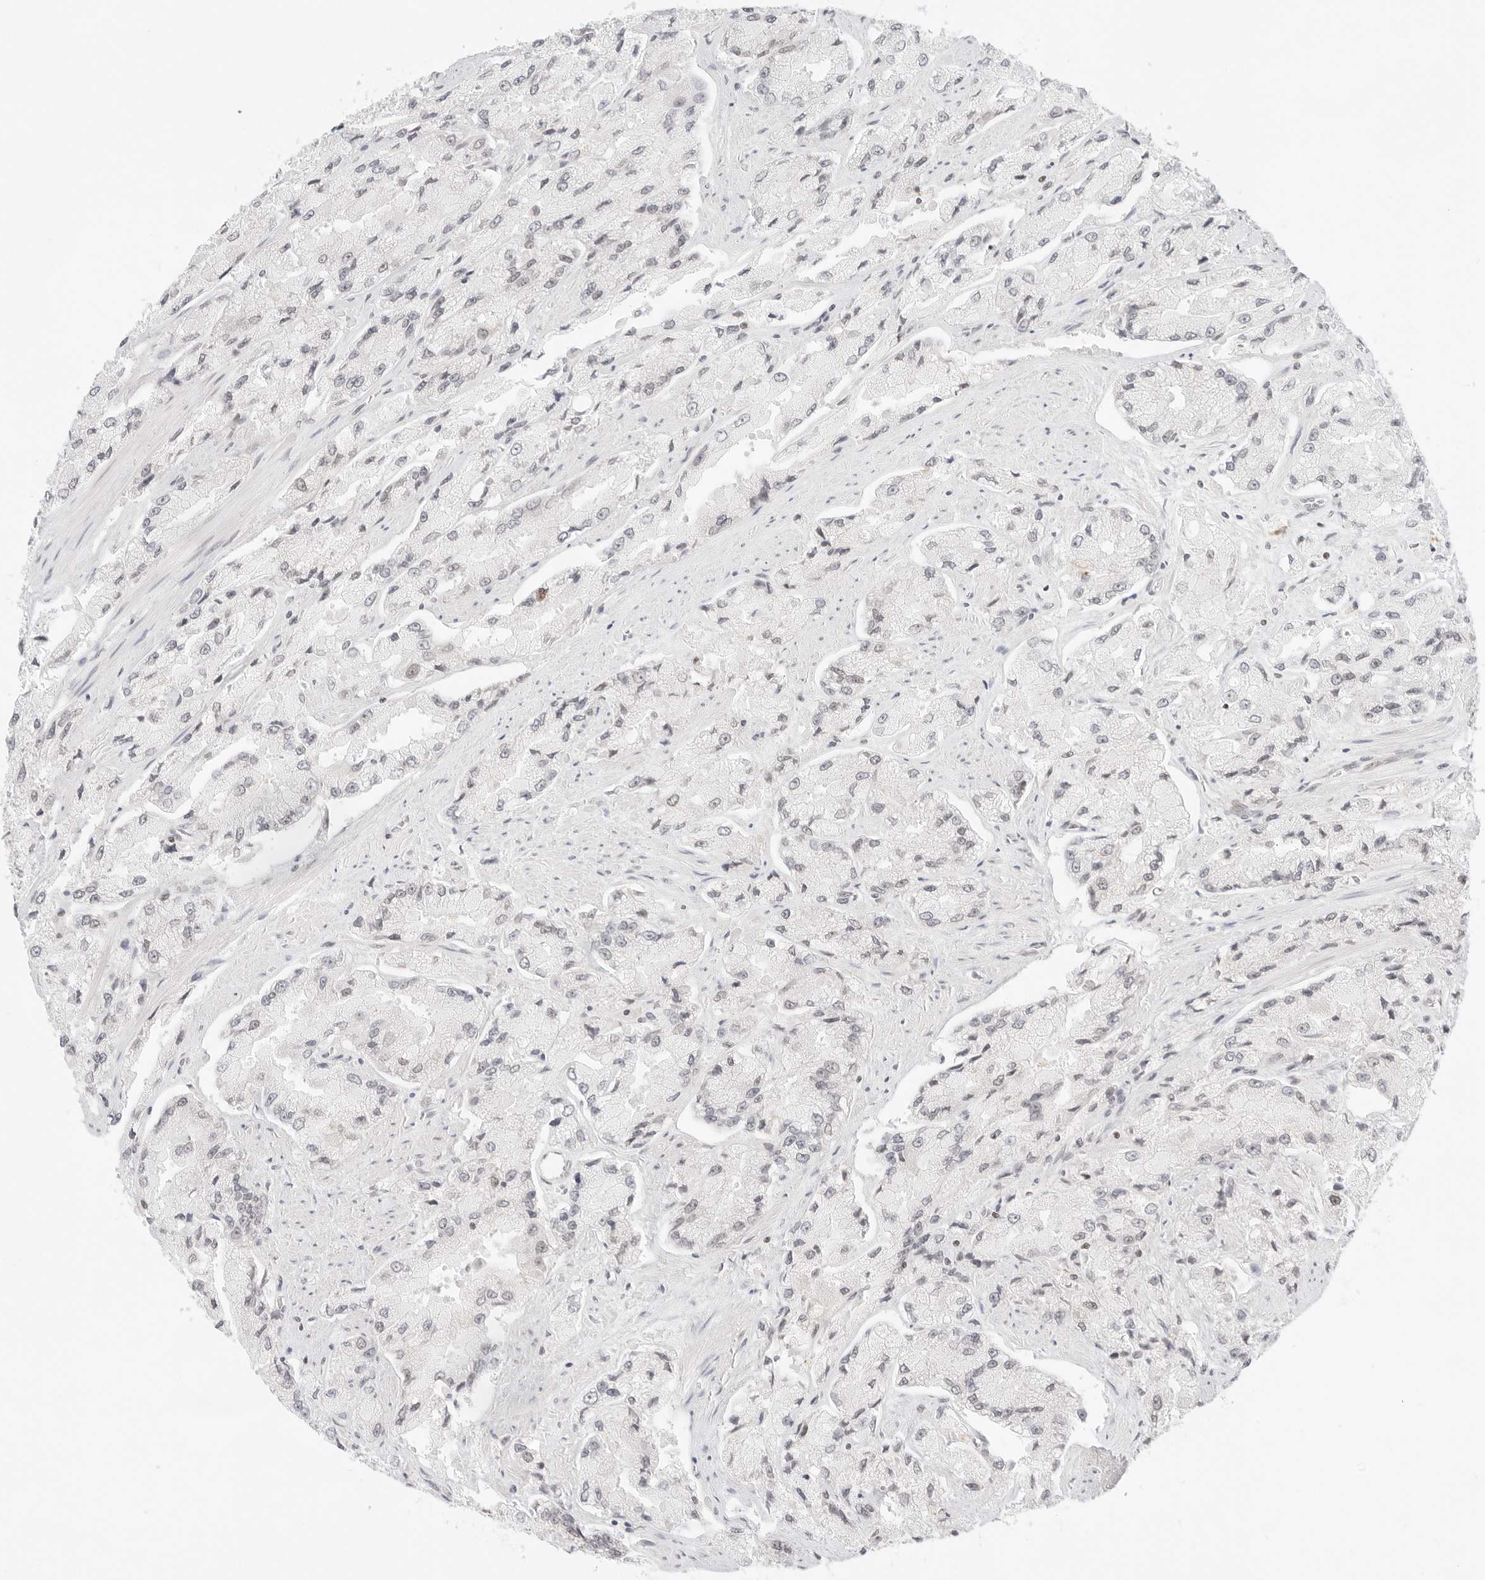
{"staining": {"intensity": "negative", "quantity": "none", "location": "none"}, "tissue": "prostate cancer", "cell_type": "Tumor cells", "image_type": "cancer", "snomed": [{"axis": "morphology", "description": "Adenocarcinoma, High grade"}, {"axis": "topography", "description": "Prostate"}], "caption": "Tumor cells show no significant positivity in prostate cancer (high-grade adenocarcinoma).", "gene": "GNAS", "patient": {"sex": "male", "age": 58}}